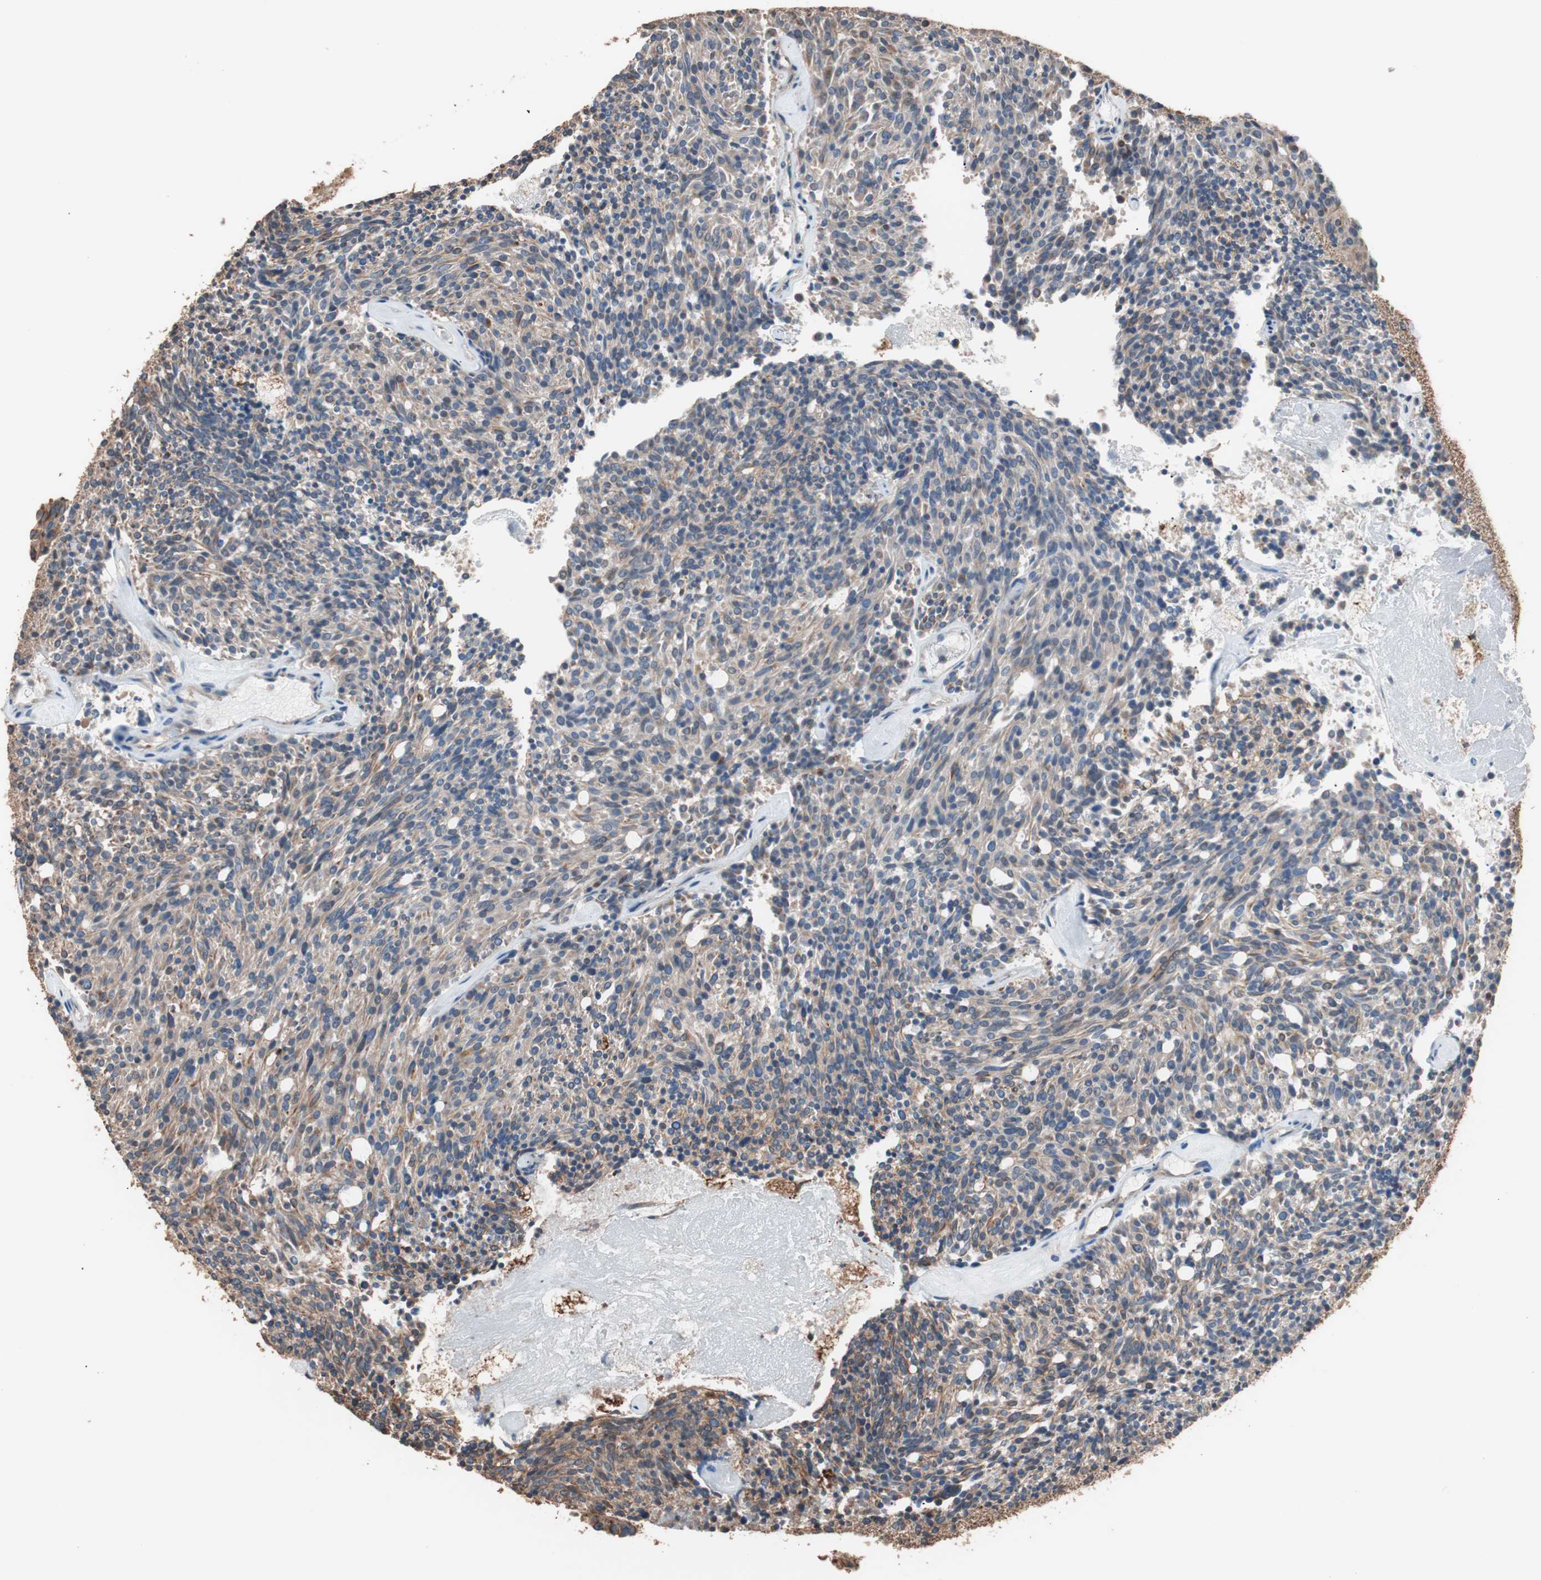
{"staining": {"intensity": "moderate", "quantity": "<25%", "location": "cytoplasmic/membranous"}, "tissue": "carcinoid", "cell_type": "Tumor cells", "image_type": "cancer", "snomed": [{"axis": "morphology", "description": "Carcinoid, malignant, NOS"}, {"axis": "topography", "description": "Pancreas"}], "caption": "Immunohistochemical staining of human carcinoid demonstrates low levels of moderate cytoplasmic/membranous protein expression in about <25% of tumor cells.", "gene": "CCT3", "patient": {"sex": "female", "age": 54}}